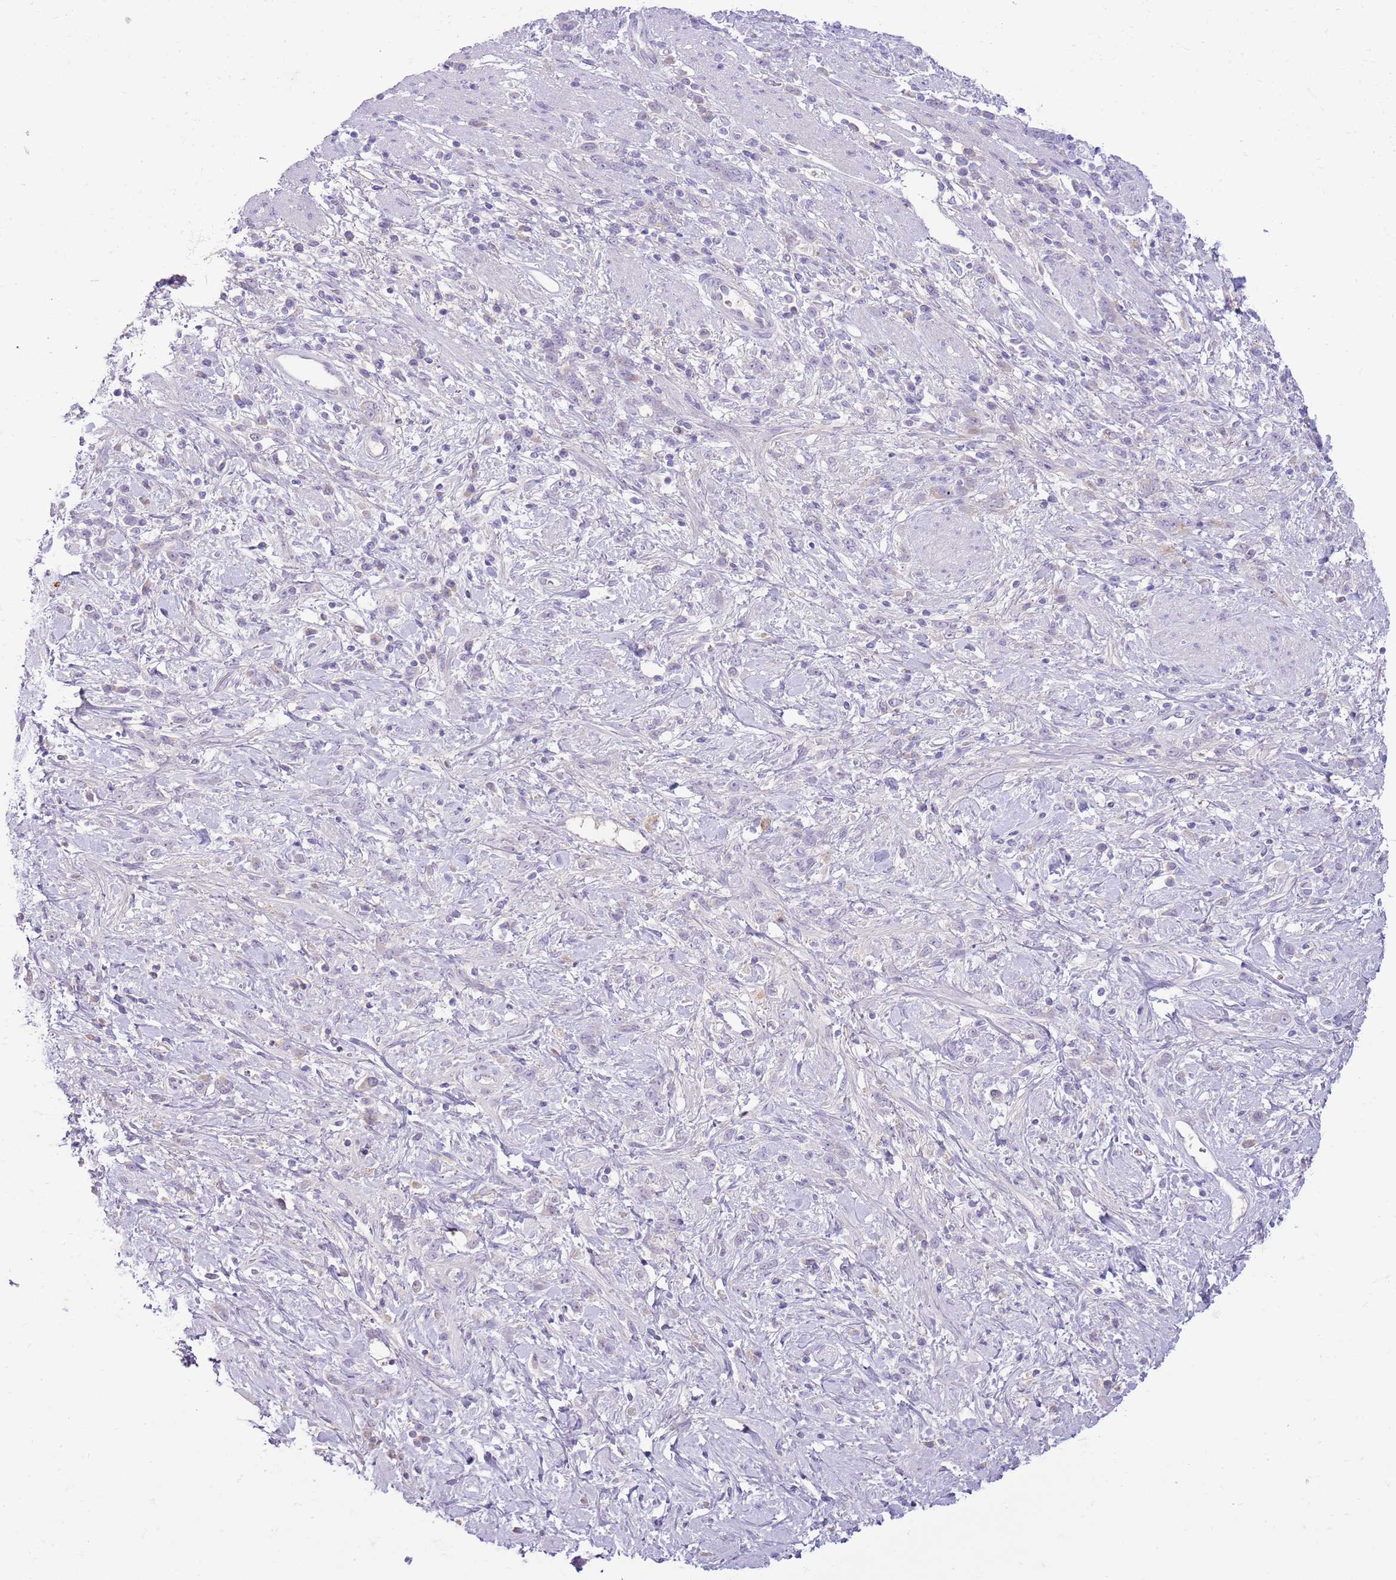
{"staining": {"intensity": "negative", "quantity": "none", "location": "none"}, "tissue": "stomach cancer", "cell_type": "Tumor cells", "image_type": "cancer", "snomed": [{"axis": "morphology", "description": "Adenocarcinoma, NOS"}, {"axis": "topography", "description": "Stomach"}], "caption": "High power microscopy micrograph of an immunohistochemistry (IHC) histopathology image of stomach cancer, revealing no significant expression in tumor cells. (DAB IHC visualized using brightfield microscopy, high magnification).", "gene": "TOX2", "patient": {"sex": "female", "age": 60}}